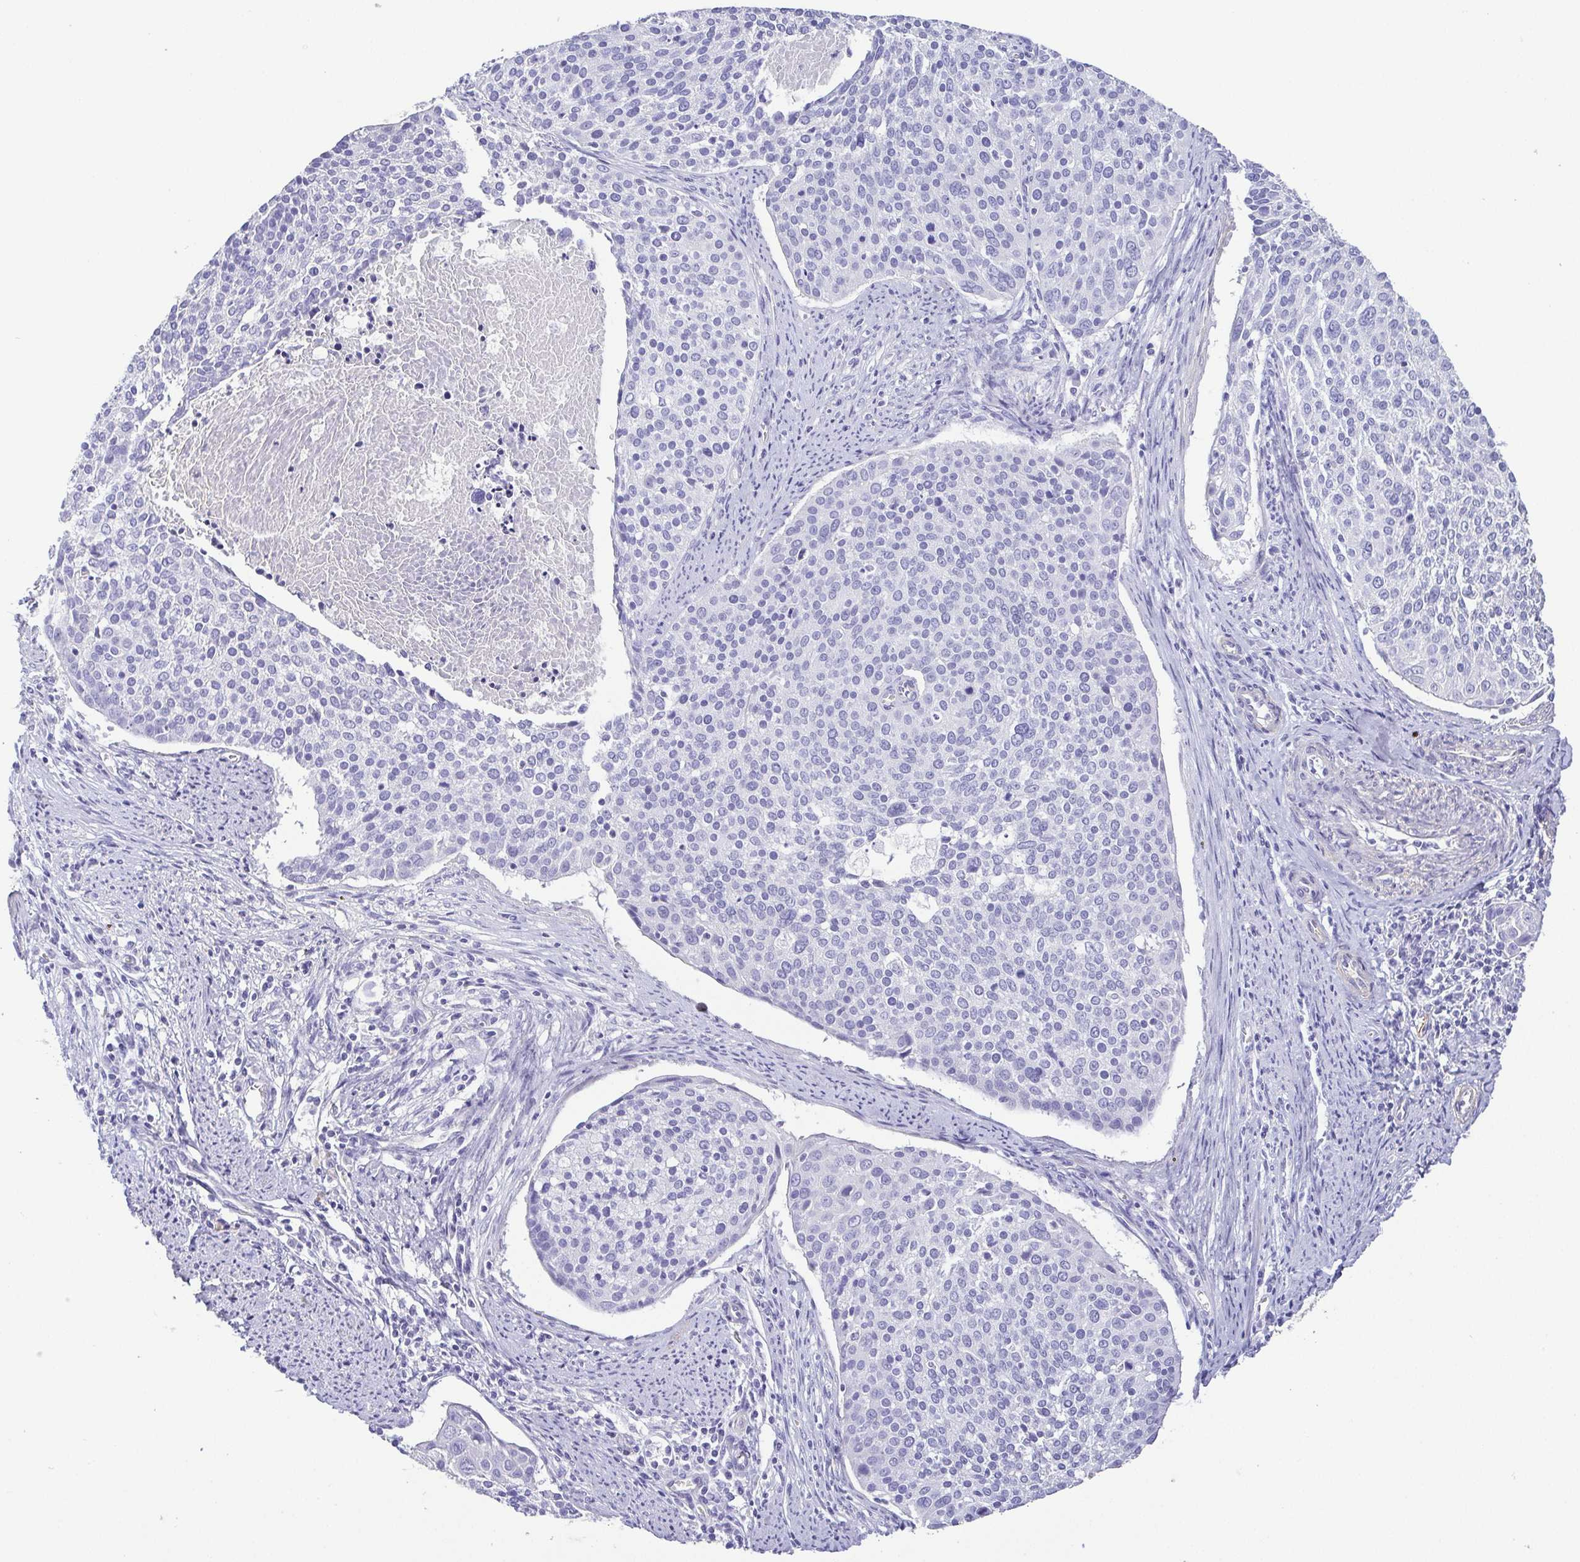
{"staining": {"intensity": "negative", "quantity": "none", "location": "none"}, "tissue": "cervical cancer", "cell_type": "Tumor cells", "image_type": "cancer", "snomed": [{"axis": "morphology", "description": "Squamous cell carcinoma, NOS"}, {"axis": "topography", "description": "Cervix"}], "caption": "An image of squamous cell carcinoma (cervical) stained for a protein shows no brown staining in tumor cells.", "gene": "MYL6", "patient": {"sex": "female", "age": 39}}